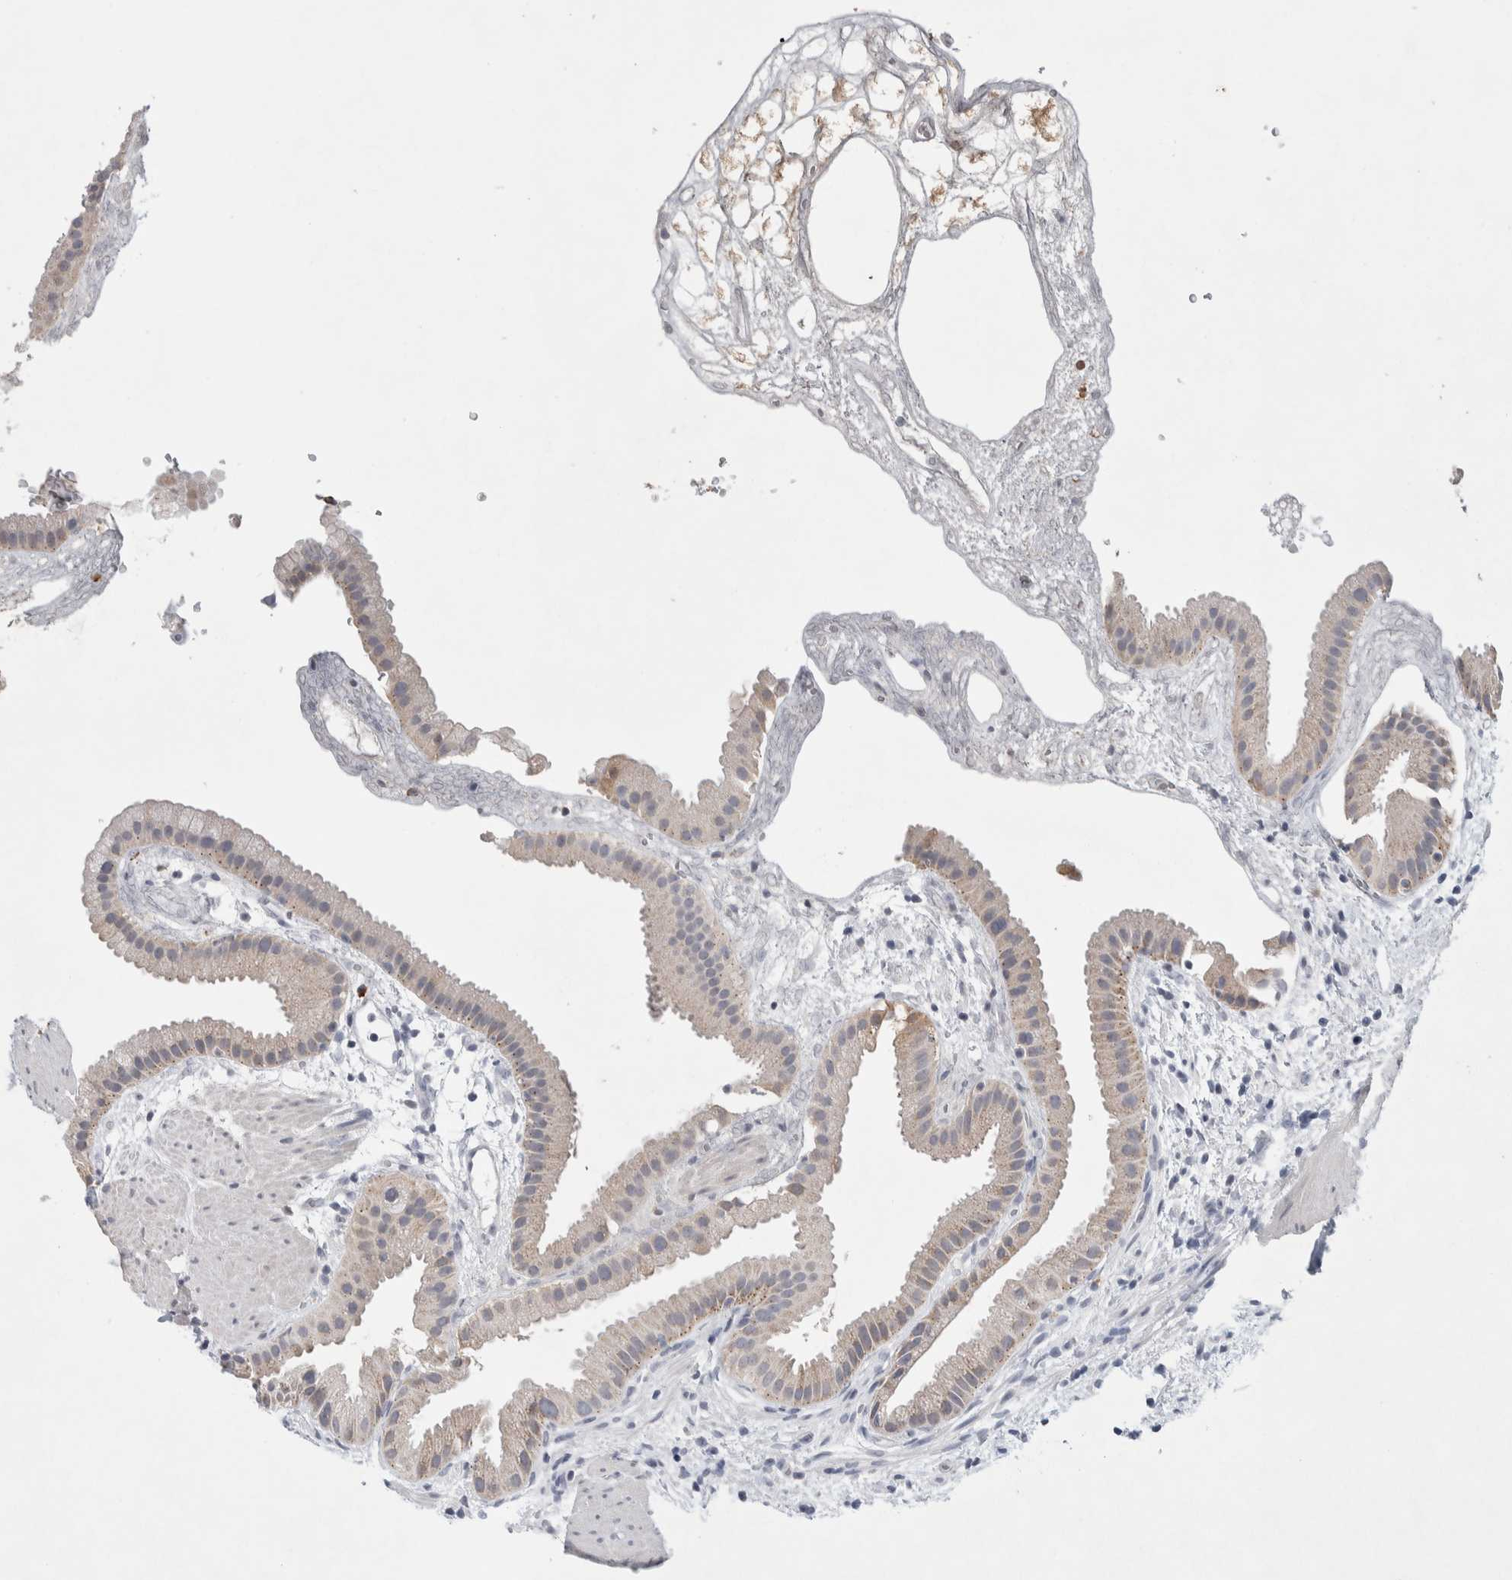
{"staining": {"intensity": "weak", "quantity": "25%-75%", "location": "cytoplasmic/membranous"}, "tissue": "gallbladder", "cell_type": "Glandular cells", "image_type": "normal", "snomed": [{"axis": "morphology", "description": "Normal tissue, NOS"}, {"axis": "topography", "description": "Gallbladder"}], "caption": "High-magnification brightfield microscopy of normal gallbladder stained with DAB (brown) and counterstained with hematoxylin (blue). glandular cells exhibit weak cytoplasmic/membranous staining is appreciated in about25%-75% of cells.", "gene": "SCN2A", "patient": {"sex": "female", "age": 64}}